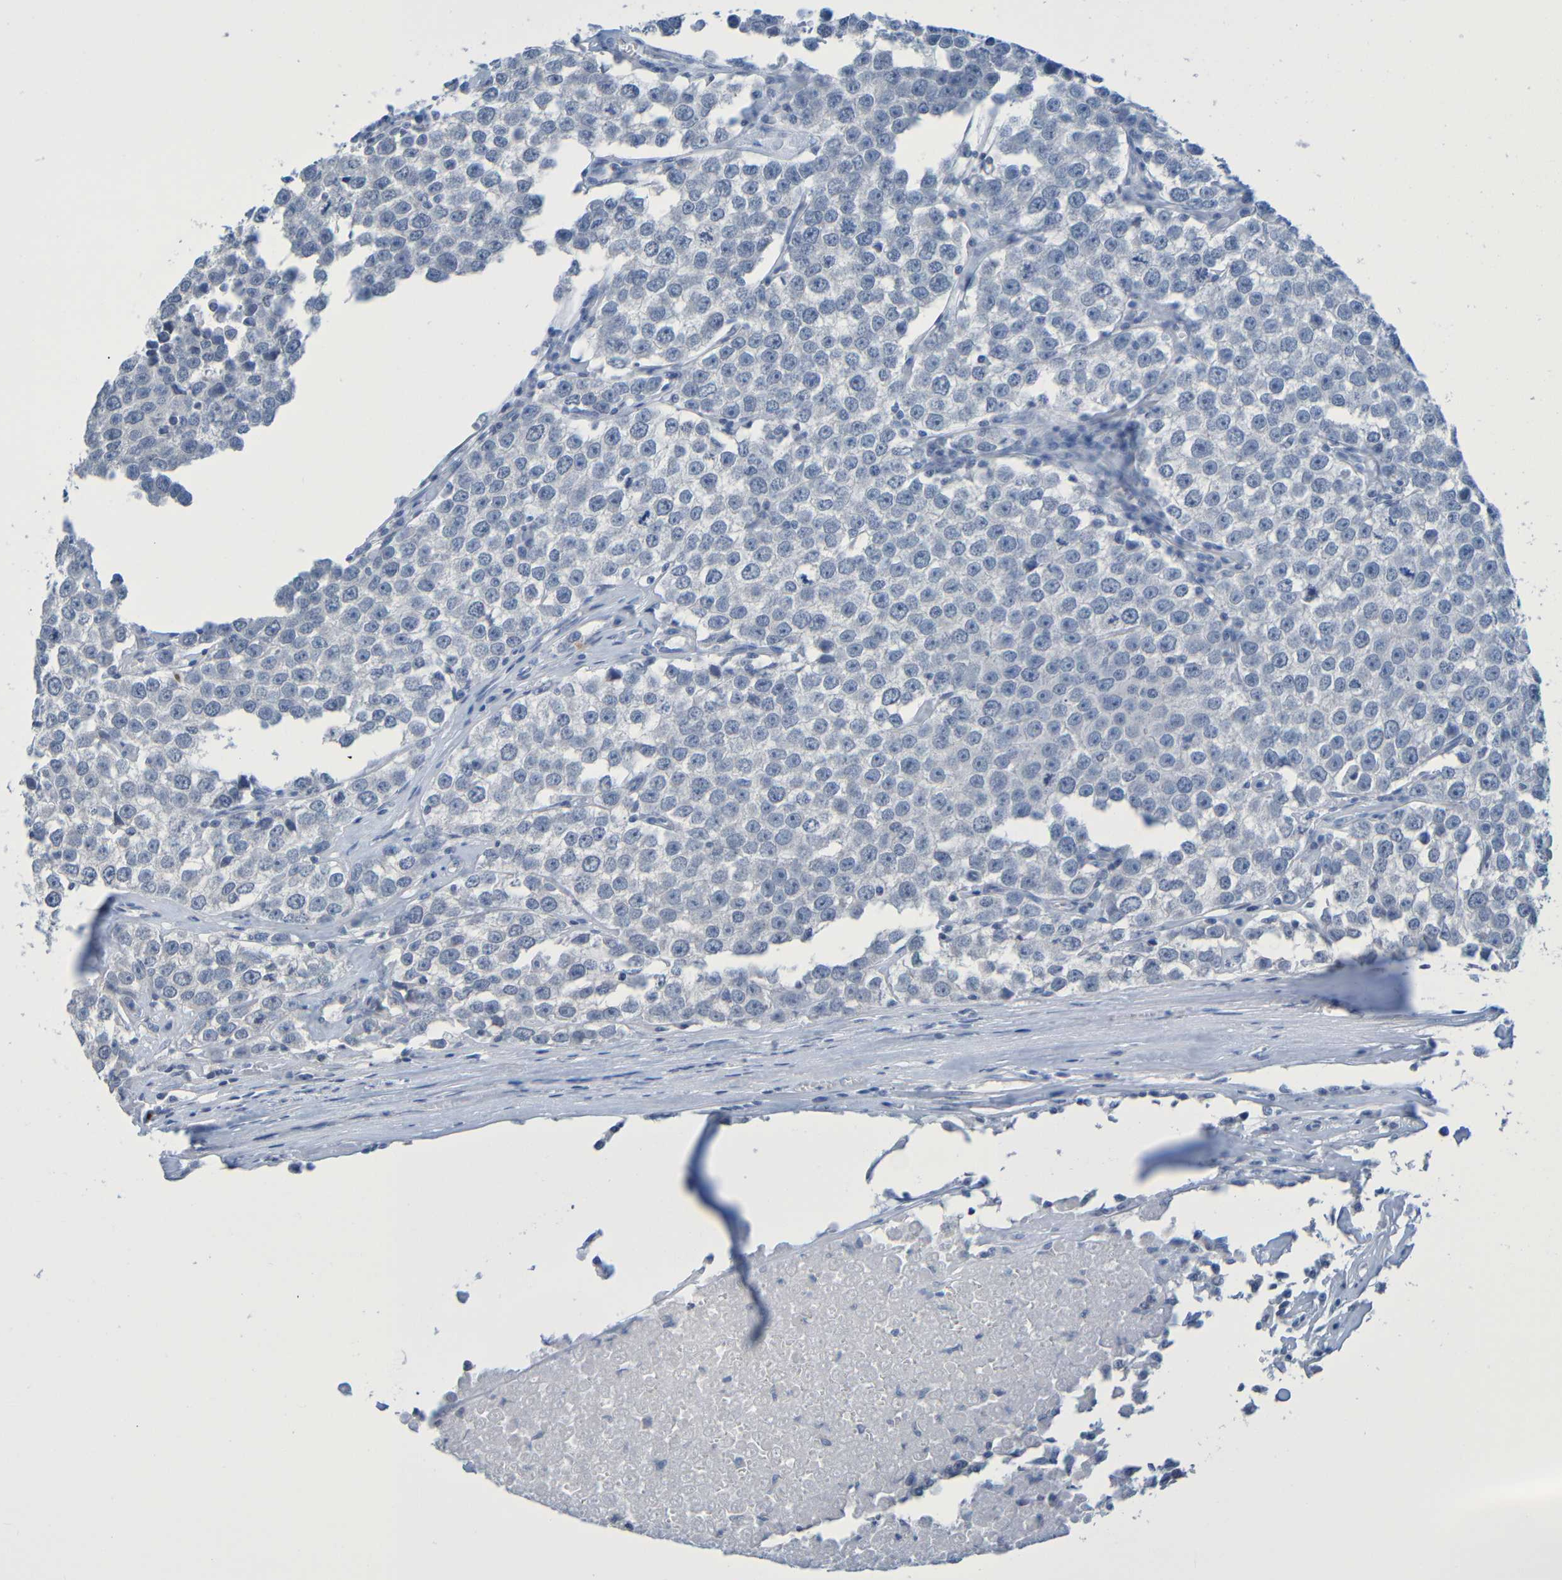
{"staining": {"intensity": "negative", "quantity": "none", "location": "none"}, "tissue": "testis cancer", "cell_type": "Tumor cells", "image_type": "cancer", "snomed": [{"axis": "morphology", "description": "Seminoma, NOS"}, {"axis": "morphology", "description": "Carcinoma, Embryonal, NOS"}, {"axis": "topography", "description": "Testis"}], "caption": "Immunohistochemistry (IHC) of human testis embryonal carcinoma shows no expression in tumor cells. (DAB immunohistochemistry (IHC) visualized using brightfield microscopy, high magnification).", "gene": "C3AR1", "patient": {"sex": "male", "age": 52}}